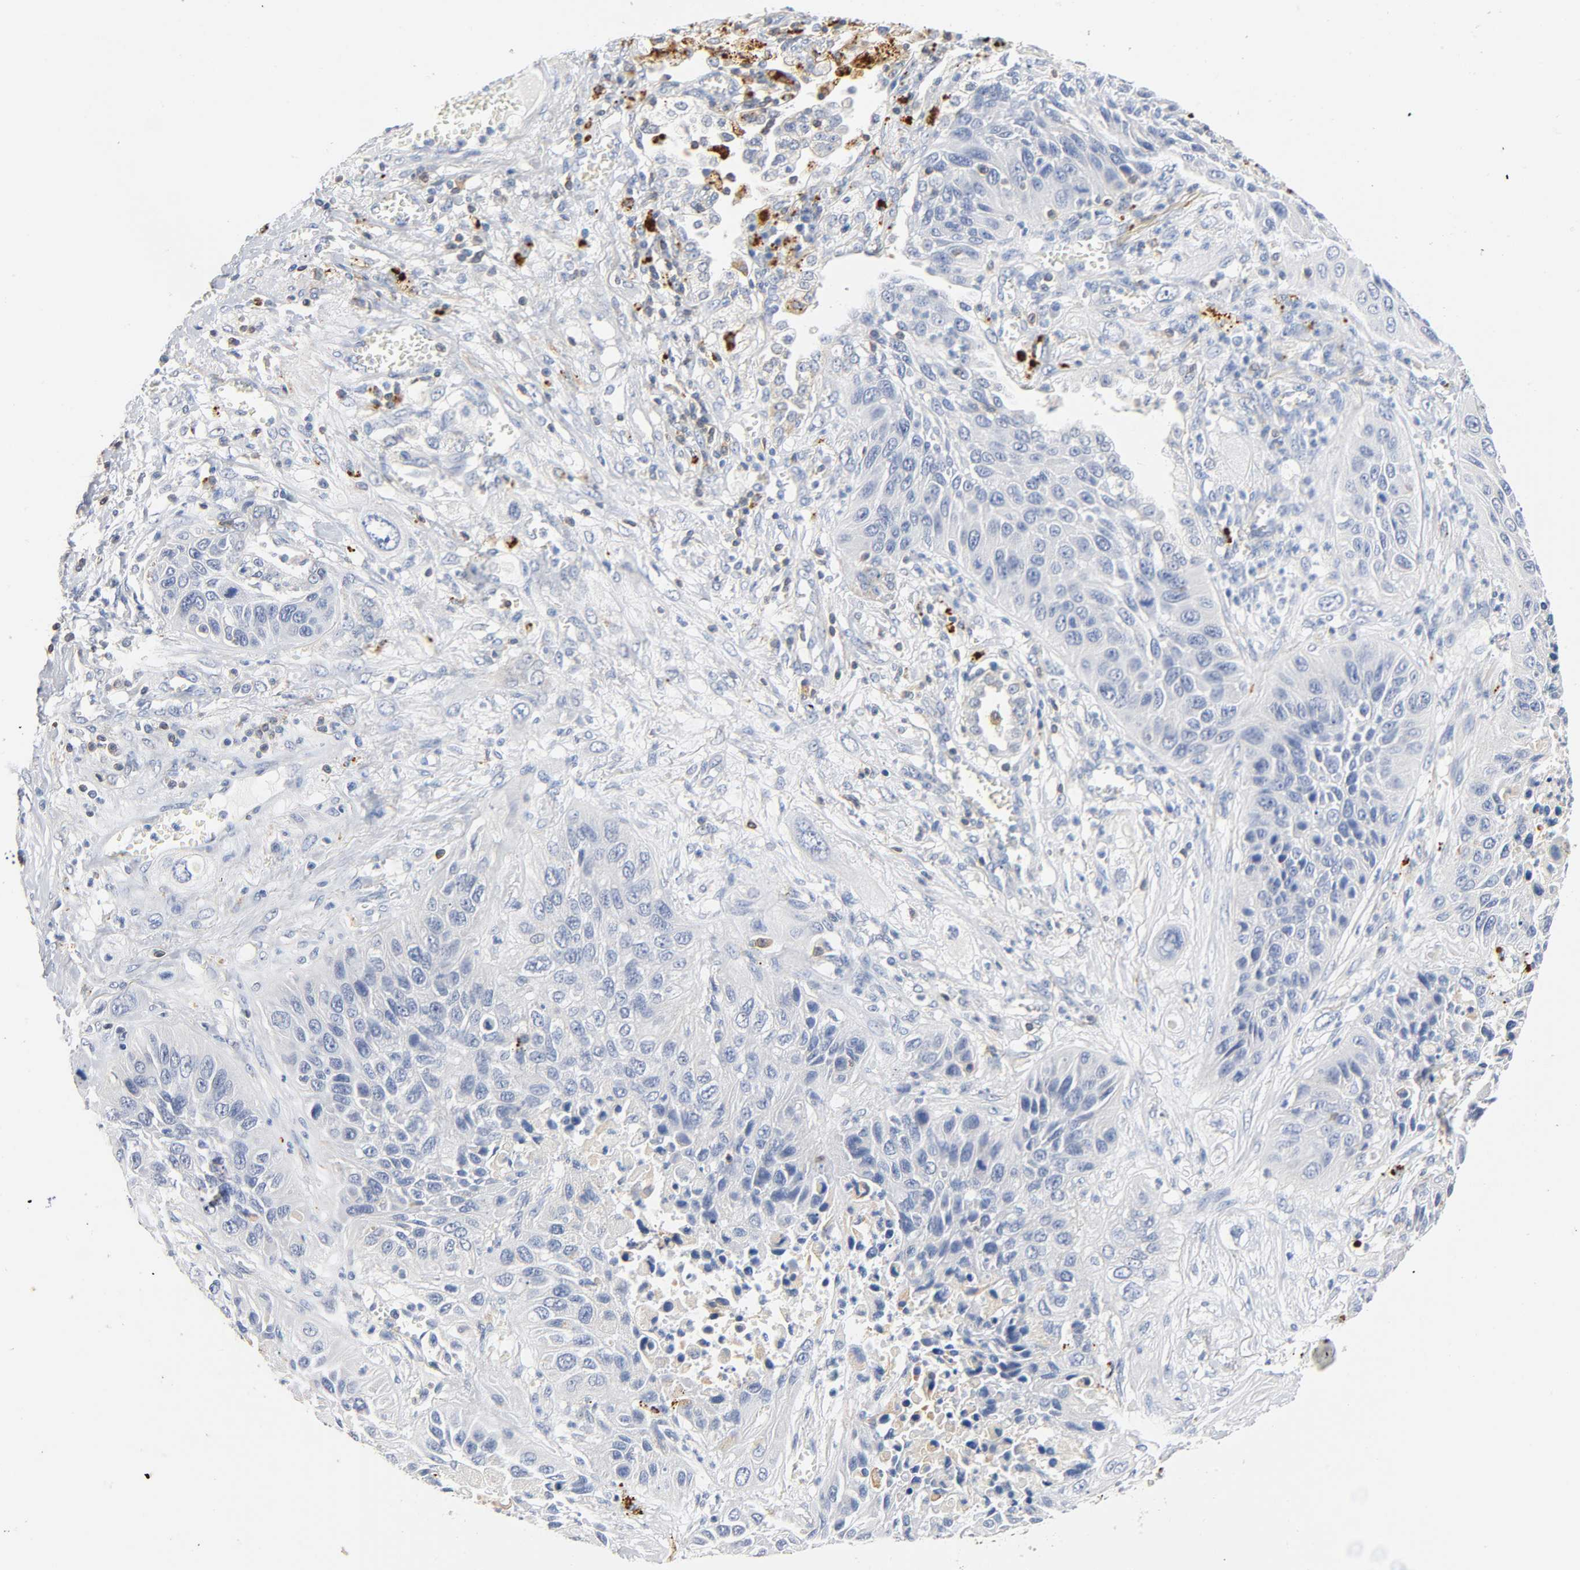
{"staining": {"intensity": "negative", "quantity": "none", "location": "none"}, "tissue": "lung cancer", "cell_type": "Tumor cells", "image_type": "cancer", "snomed": [{"axis": "morphology", "description": "Squamous cell carcinoma, NOS"}, {"axis": "topography", "description": "Lung"}], "caption": "A high-resolution photomicrograph shows IHC staining of lung squamous cell carcinoma, which demonstrates no significant positivity in tumor cells. (Stains: DAB immunohistochemistry (IHC) with hematoxylin counter stain, Microscopy: brightfield microscopy at high magnification).", "gene": "UCKL1", "patient": {"sex": "female", "age": 76}}